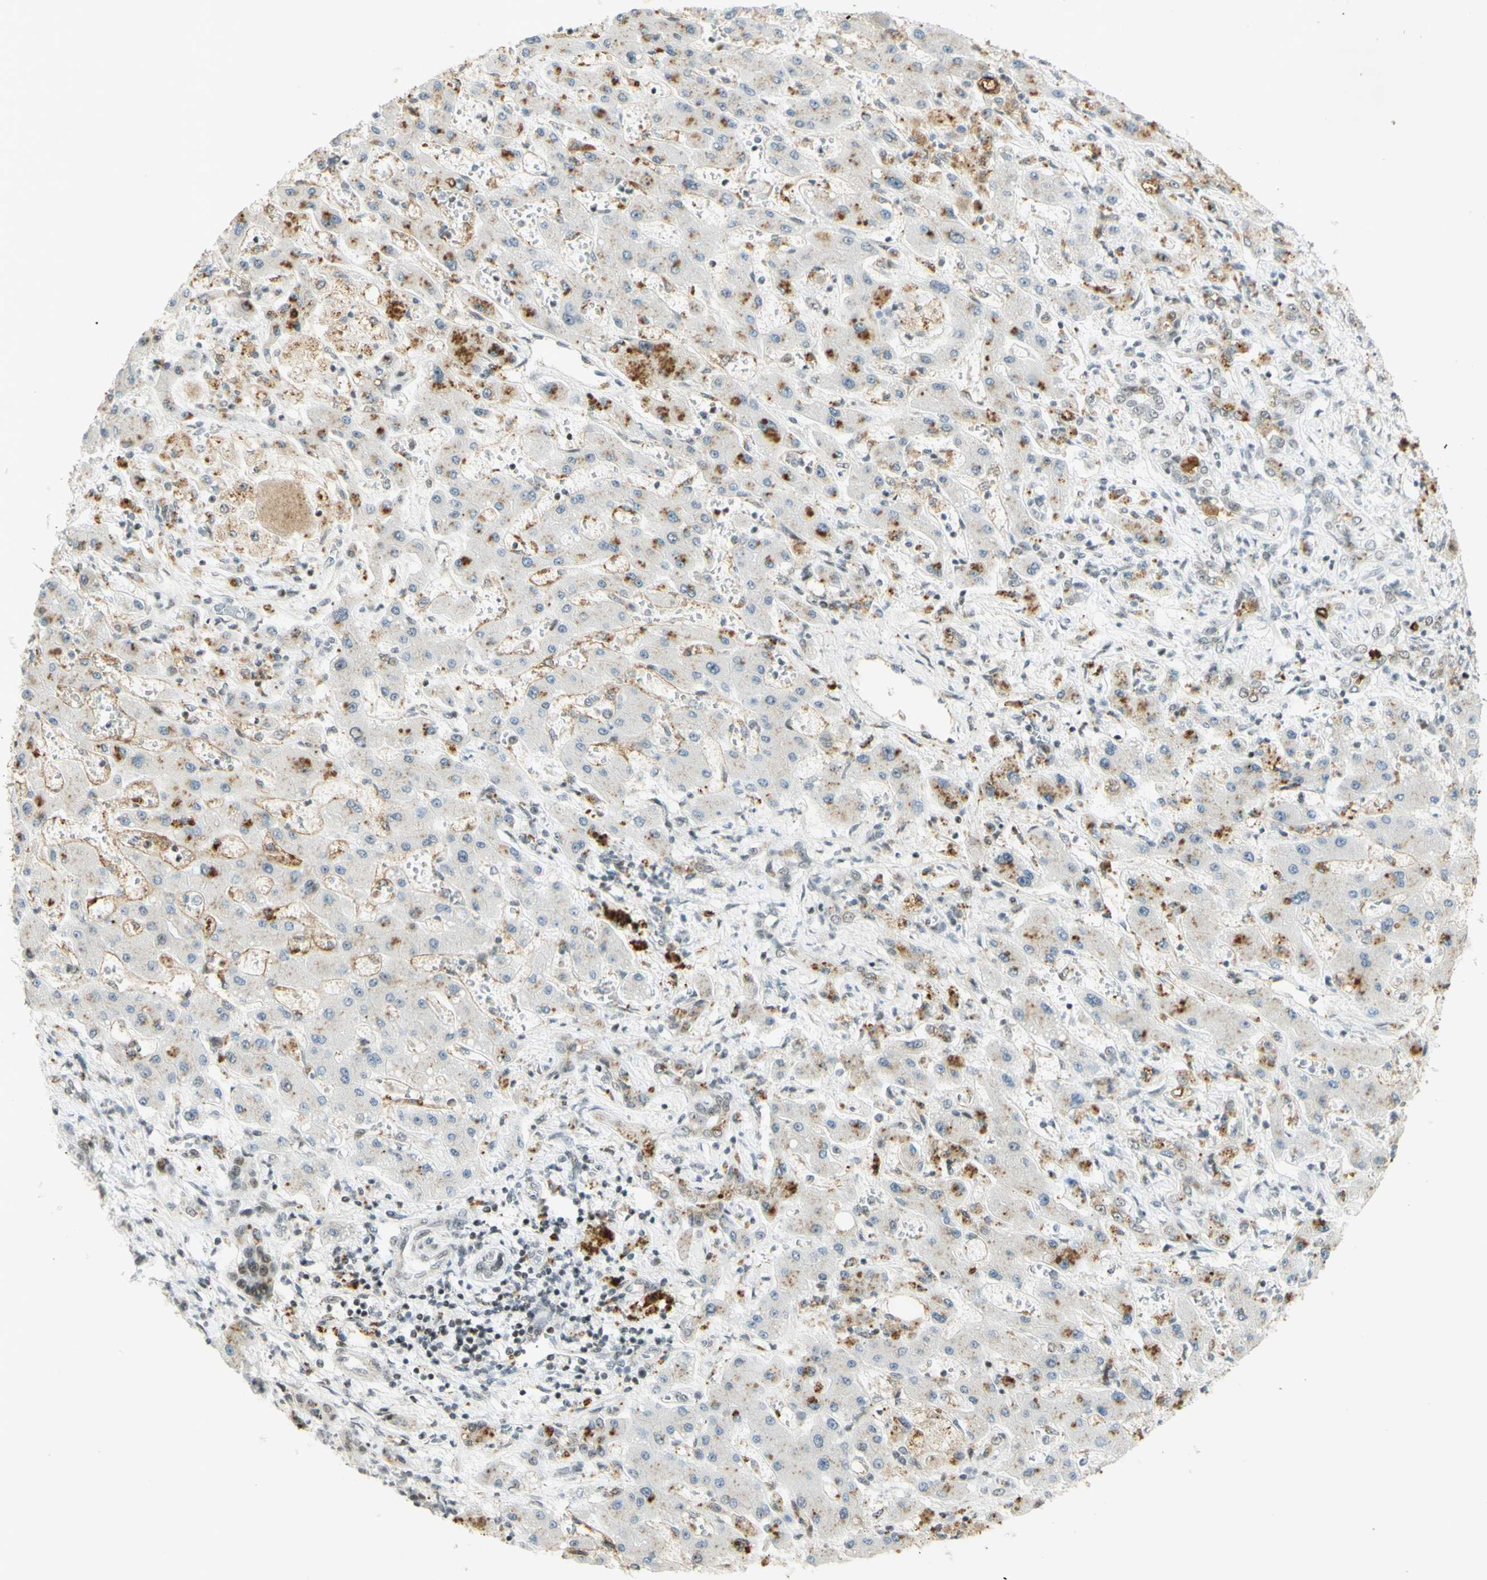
{"staining": {"intensity": "moderate", "quantity": "<25%", "location": "nuclear"}, "tissue": "liver cancer", "cell_type": "Tumor cells", "image_type": "cancer", "snomed": [{"axis": "morphology", "description": "Cholangiocarcinoma"}, {"axis": "topography", "description": "Liver"}], "caption": "An image showing moderate nuclear staining in about <25% of tumor cells in liver cancer (cholangiocarcinoma), as visualized by brown immunohistochemical staining.", "gene": "IRF1", "patient": {"sex": "male", "age": 50}}